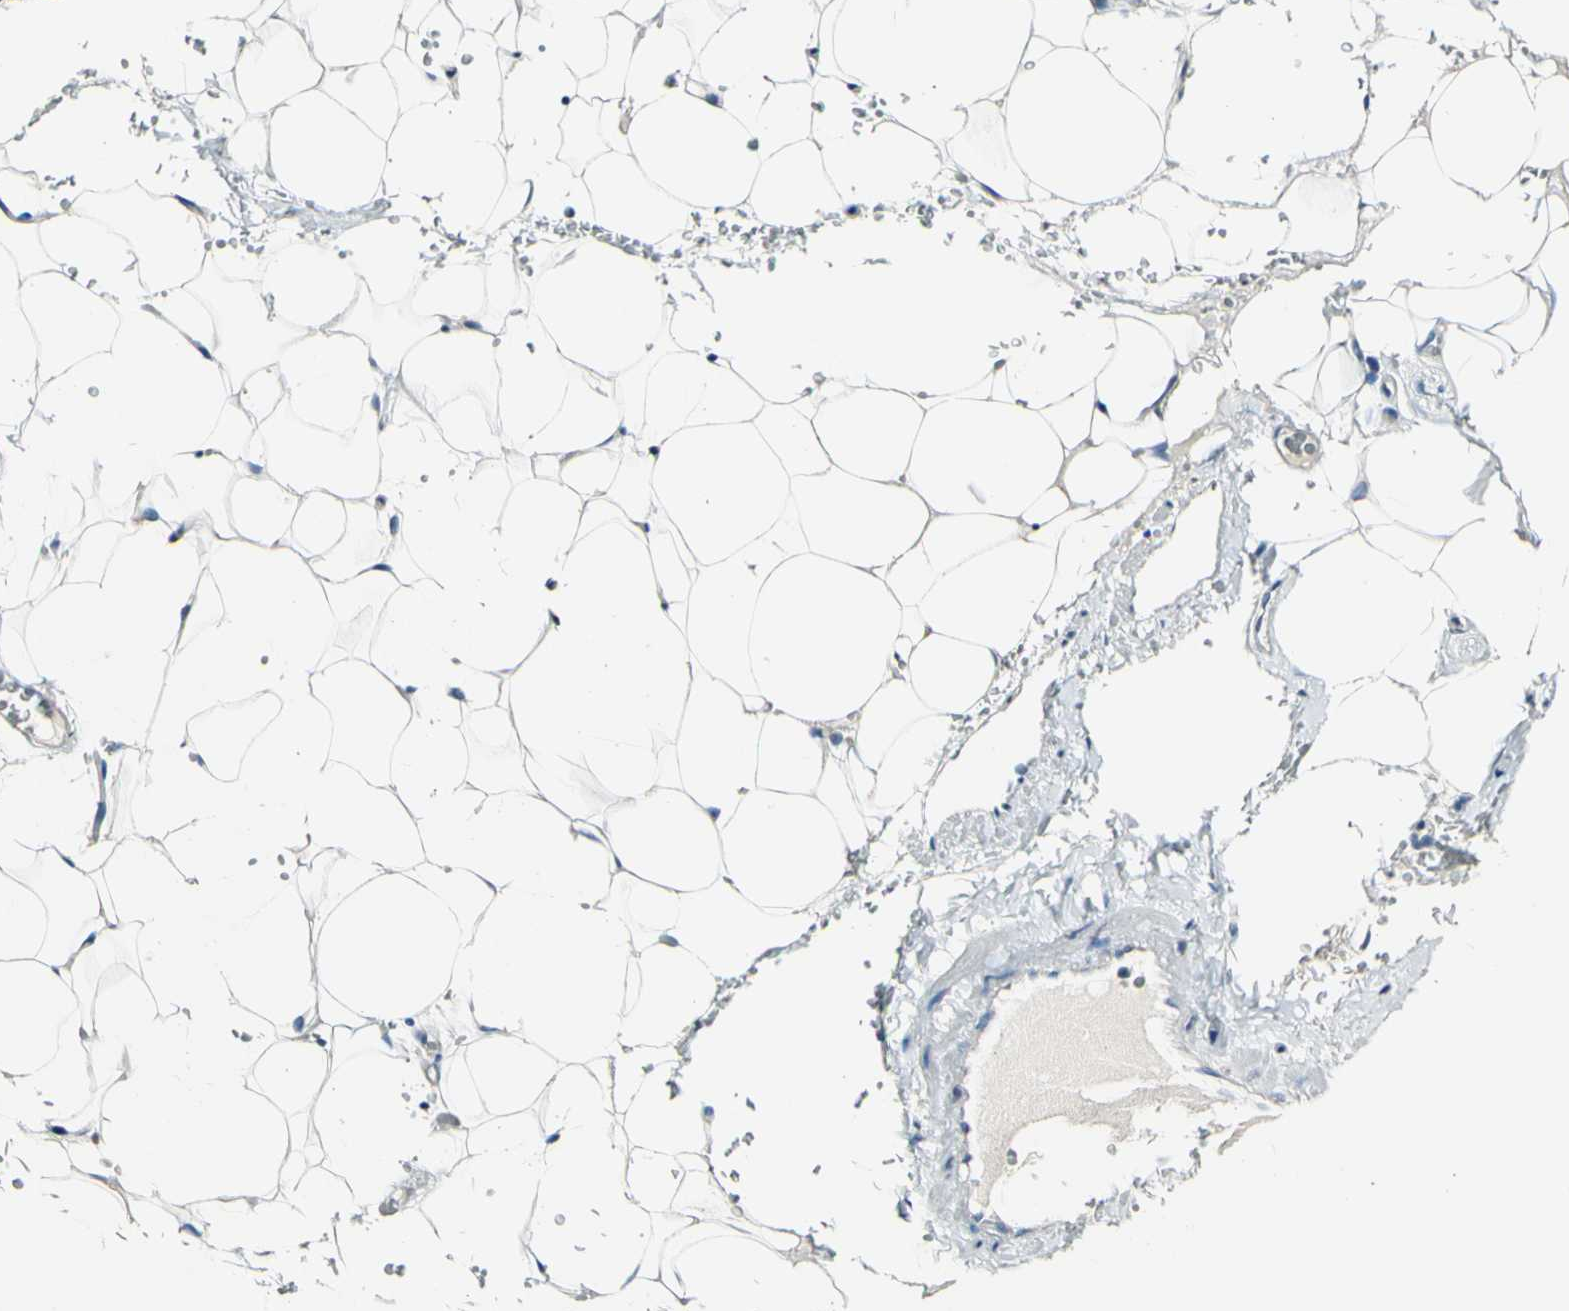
{"staining": {"intensity": "negative", "quantity": "none", "location": "none"}, "tissue": "adipose tissue", "cell_type": "Adipocytes", "image_type": "normal", "snomed": [{"axis": "morphology", "description": "Normal tissue, NOS"}, {"axis": "topography", "description": "Peripheral nerve tissue"}], "caption": "The image displays no staining of adipocytes in benign adipose tissue.", "gene": "COL6A3", "patient": {"sex": "male", "age": 70}}